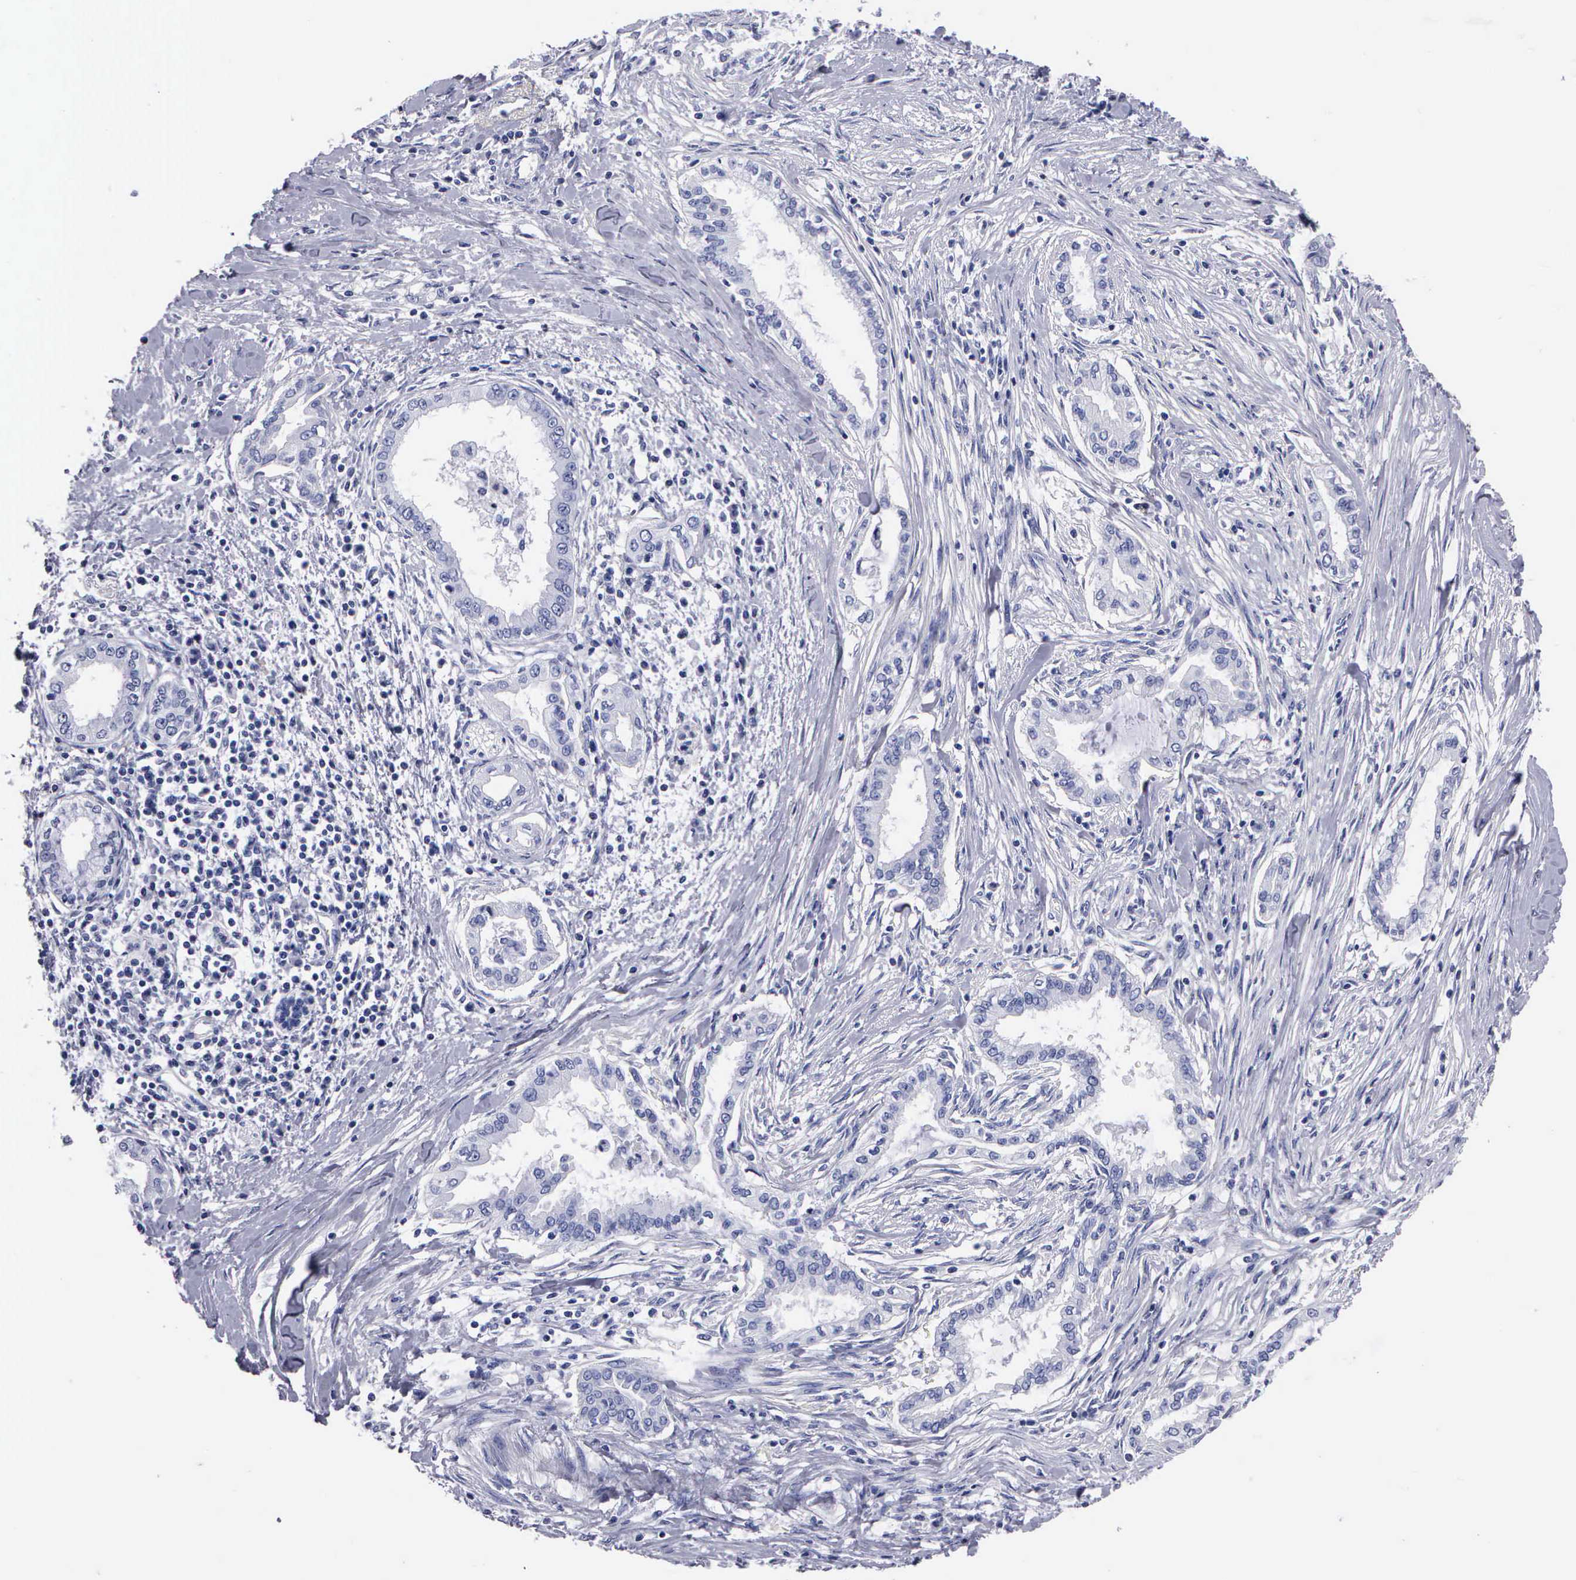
{"staining": {"intensity": "negative", "quantity": "none", "location": "none"}, "tissue": "pancreatic cancer", "cell_type": "Tumor cells", "image_type": "cancer", "snomed": [{"axis": "morphology", "description": "Adenocarcinoma, NOS"}, {"axis": "topography", "description": "Pancreas"}], "caption": "The histopathology image demonstrates no staining of tumor cells in pancreatic cancer (adenocarcinoma).", "gene": "CYP19A1", "patient": {"sex": "female", "age": 64}}